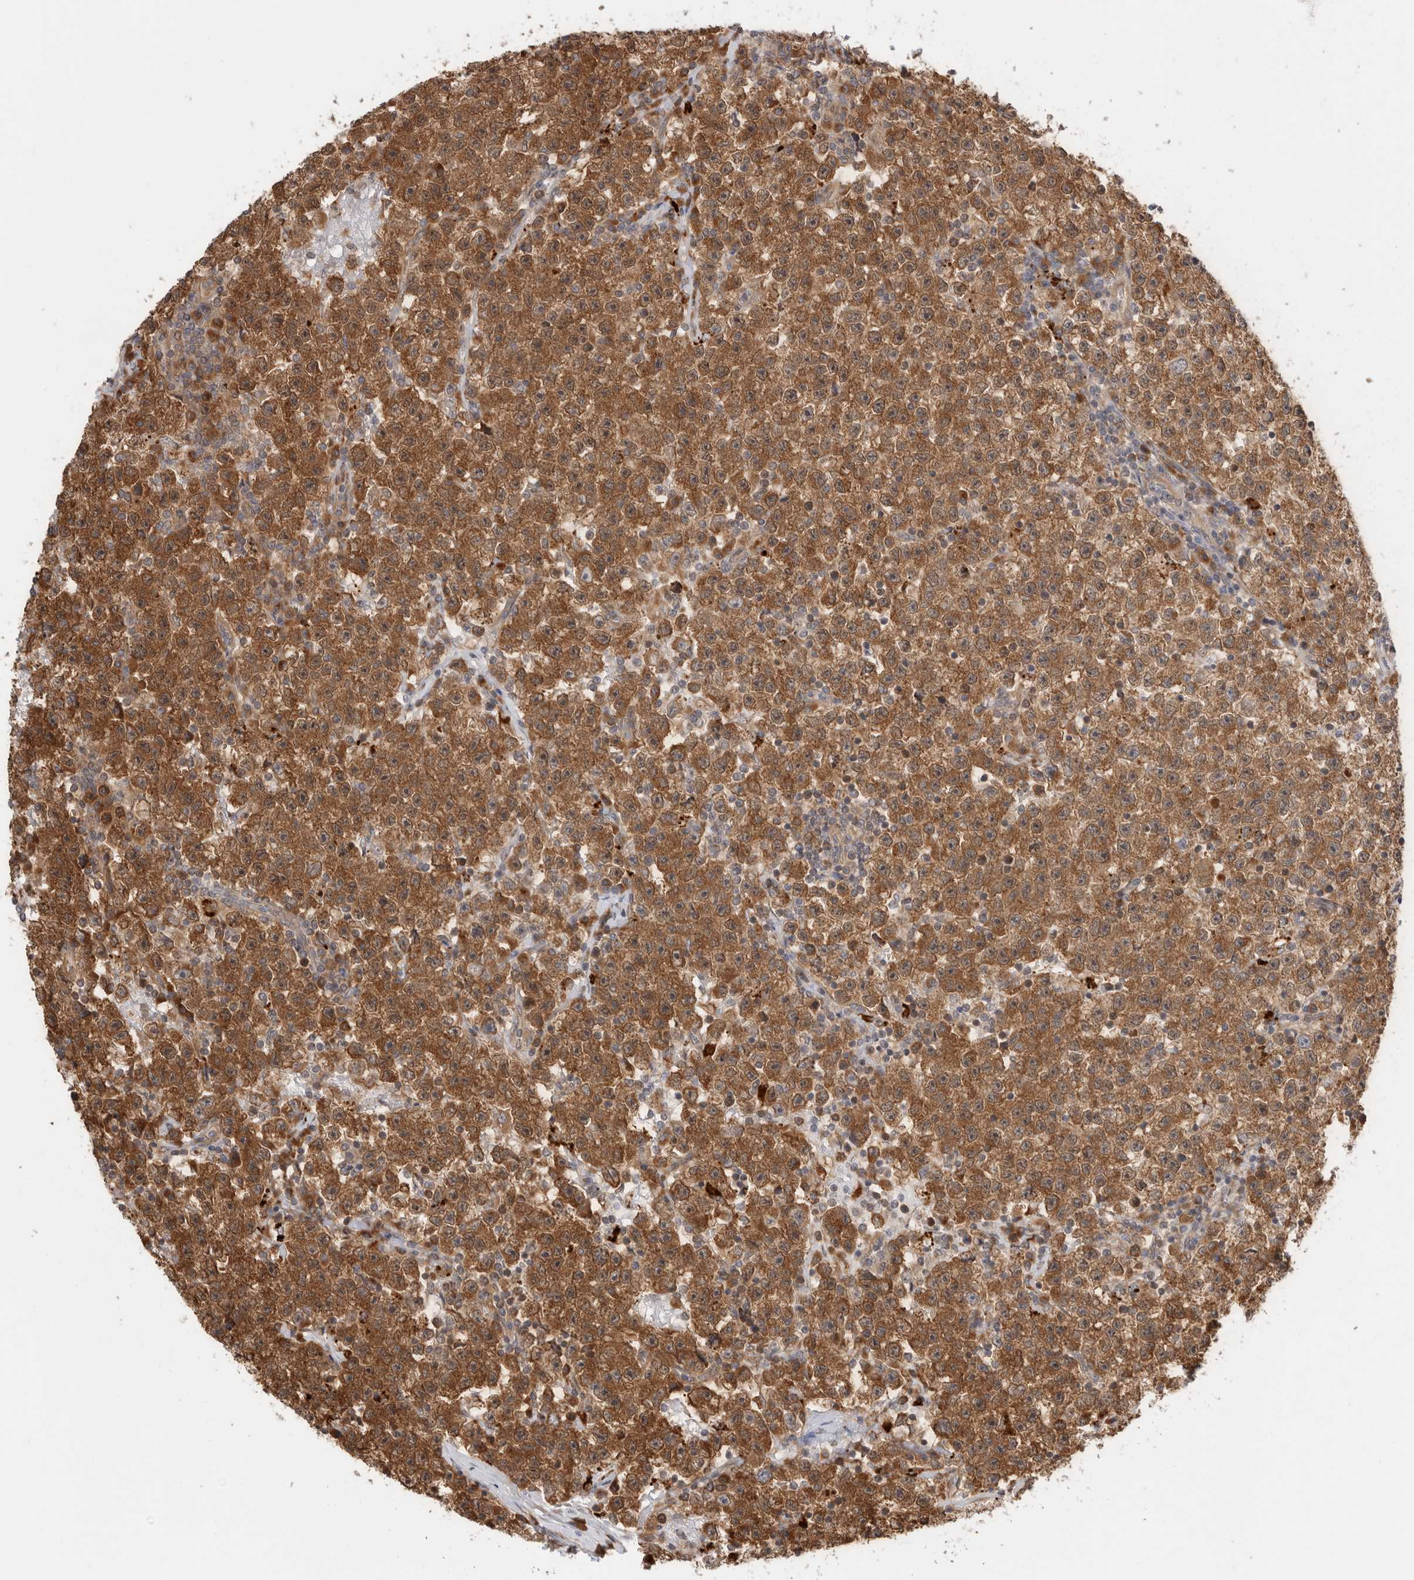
{"staining": {"intensity": "strong", "quantity": ">75%", "location": "cytoplasmic/membranous"}, "tissue": "testis cancer", "cell_type": "Tumor cells", "image_type": "cancer", "snomed": [{"axis": "morphology", "description": "Seminoma, NOS"}, {"axis": "topography", "description": "Testis"}], "caption": "Testis cancer stained for a protein reveals strong cytoplasmic/membranous positivity in tumor cells. (Stains: DAB in brown, nuclei in blue, Microscopy: brightfield microscopy at high magnification).", "gene": "ACTL9", "patient": {"sex": "male", "age": 22}}